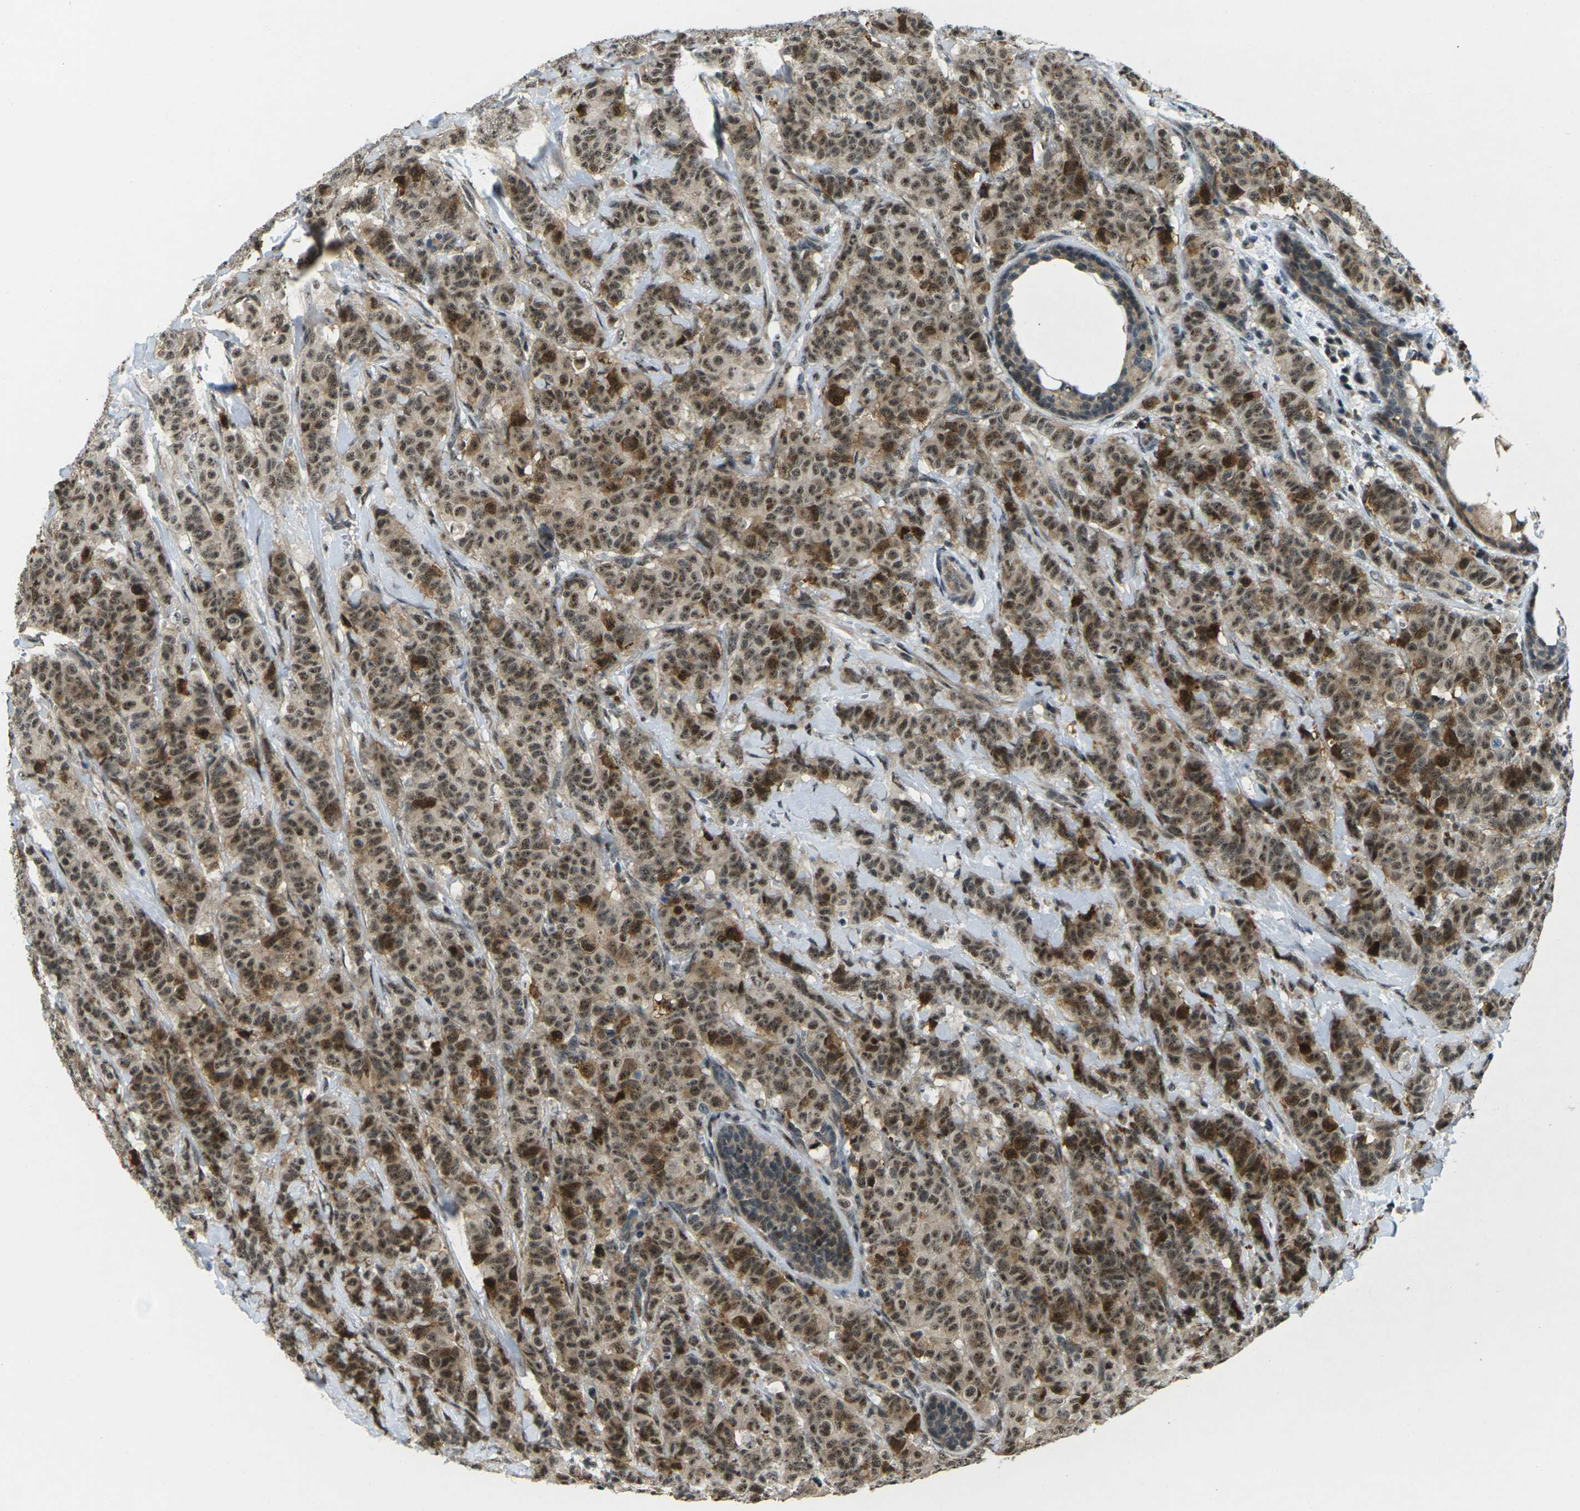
{"staining": {"intensity": "moderate", "quantity": ">75%", "location": "cytoplasmic/membranous,nuclear"}, "tissue": "breast cancer", "cell_type": "Tumor cells", "image_type": "cancer", "snomed": [{"axis": "morphology", "description": "Normal tissue, NOS"}, {"axis": "morphology", "description": "Duct carcinoma"}, {"axis": "topography", "description": "Breast"}], "caption": "This is a photomicrograph of immunohistochemistry (IHC) staining of breast cancer, which shows moderate positivity in the cytoplasmic/membranous and nuclear of tumor cells.", "gene": "UBE2S", "patient": {"sex": "female", "age": 40}}